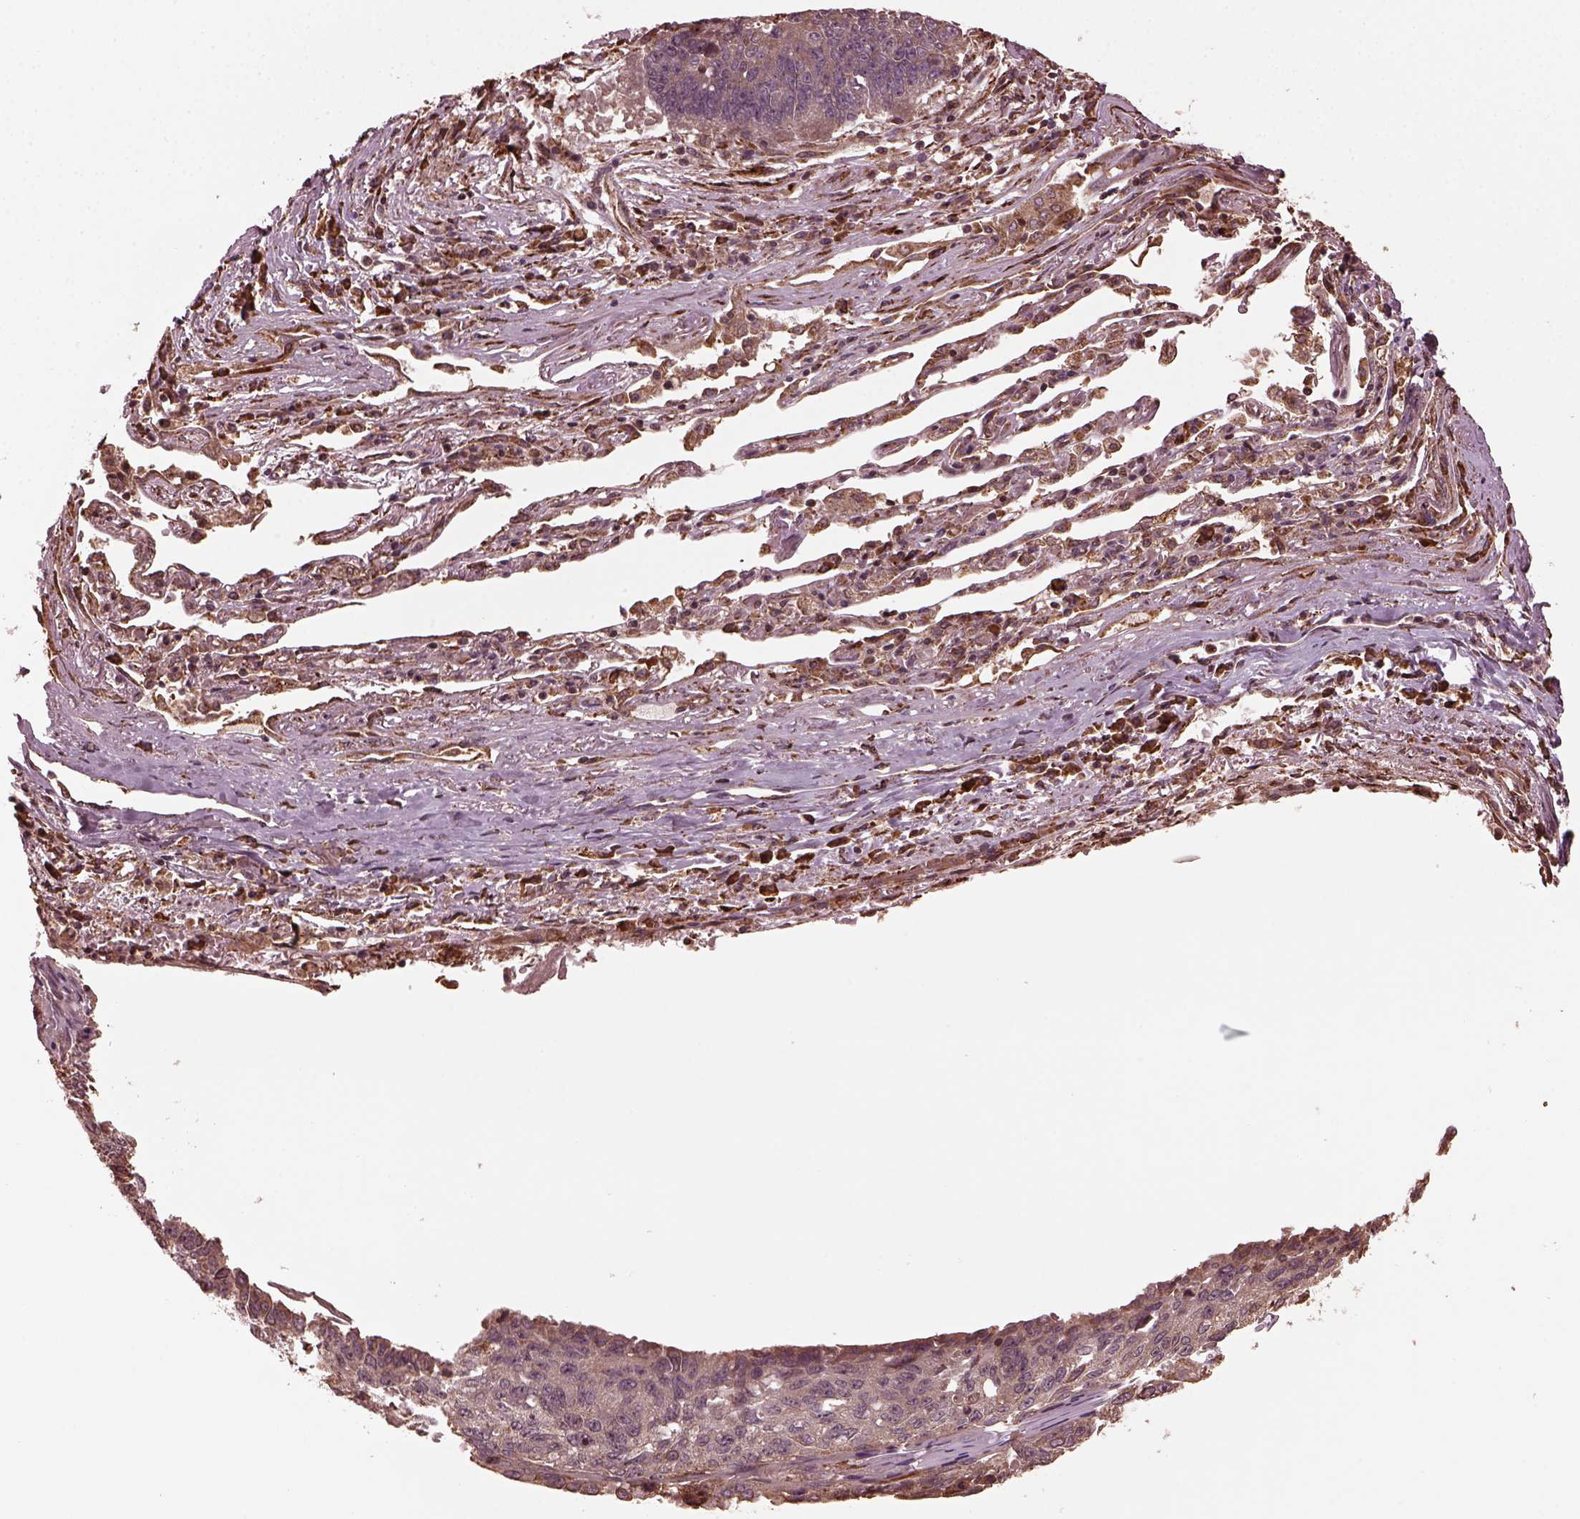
{"staining": {"intensity": "weak", "quantity": "<25%", "location": "cytoplasmic/membranous"}, "tissue": "lung cancer", "cell_type": "Tumor cells", "image_type": "cancer", "snomed": [{"axis": "morphology", "description": "Squamous cell carcinoma, NOS"}, {"axis": "topography", "description": "Lung"}], "caption": "Squamous cell carcinoma (lung) was stained to show a protein in brown. There is no significant staining in tumor cells.", "gene": "ZNF292", "patient": {"sex": "male", "age": 73}}